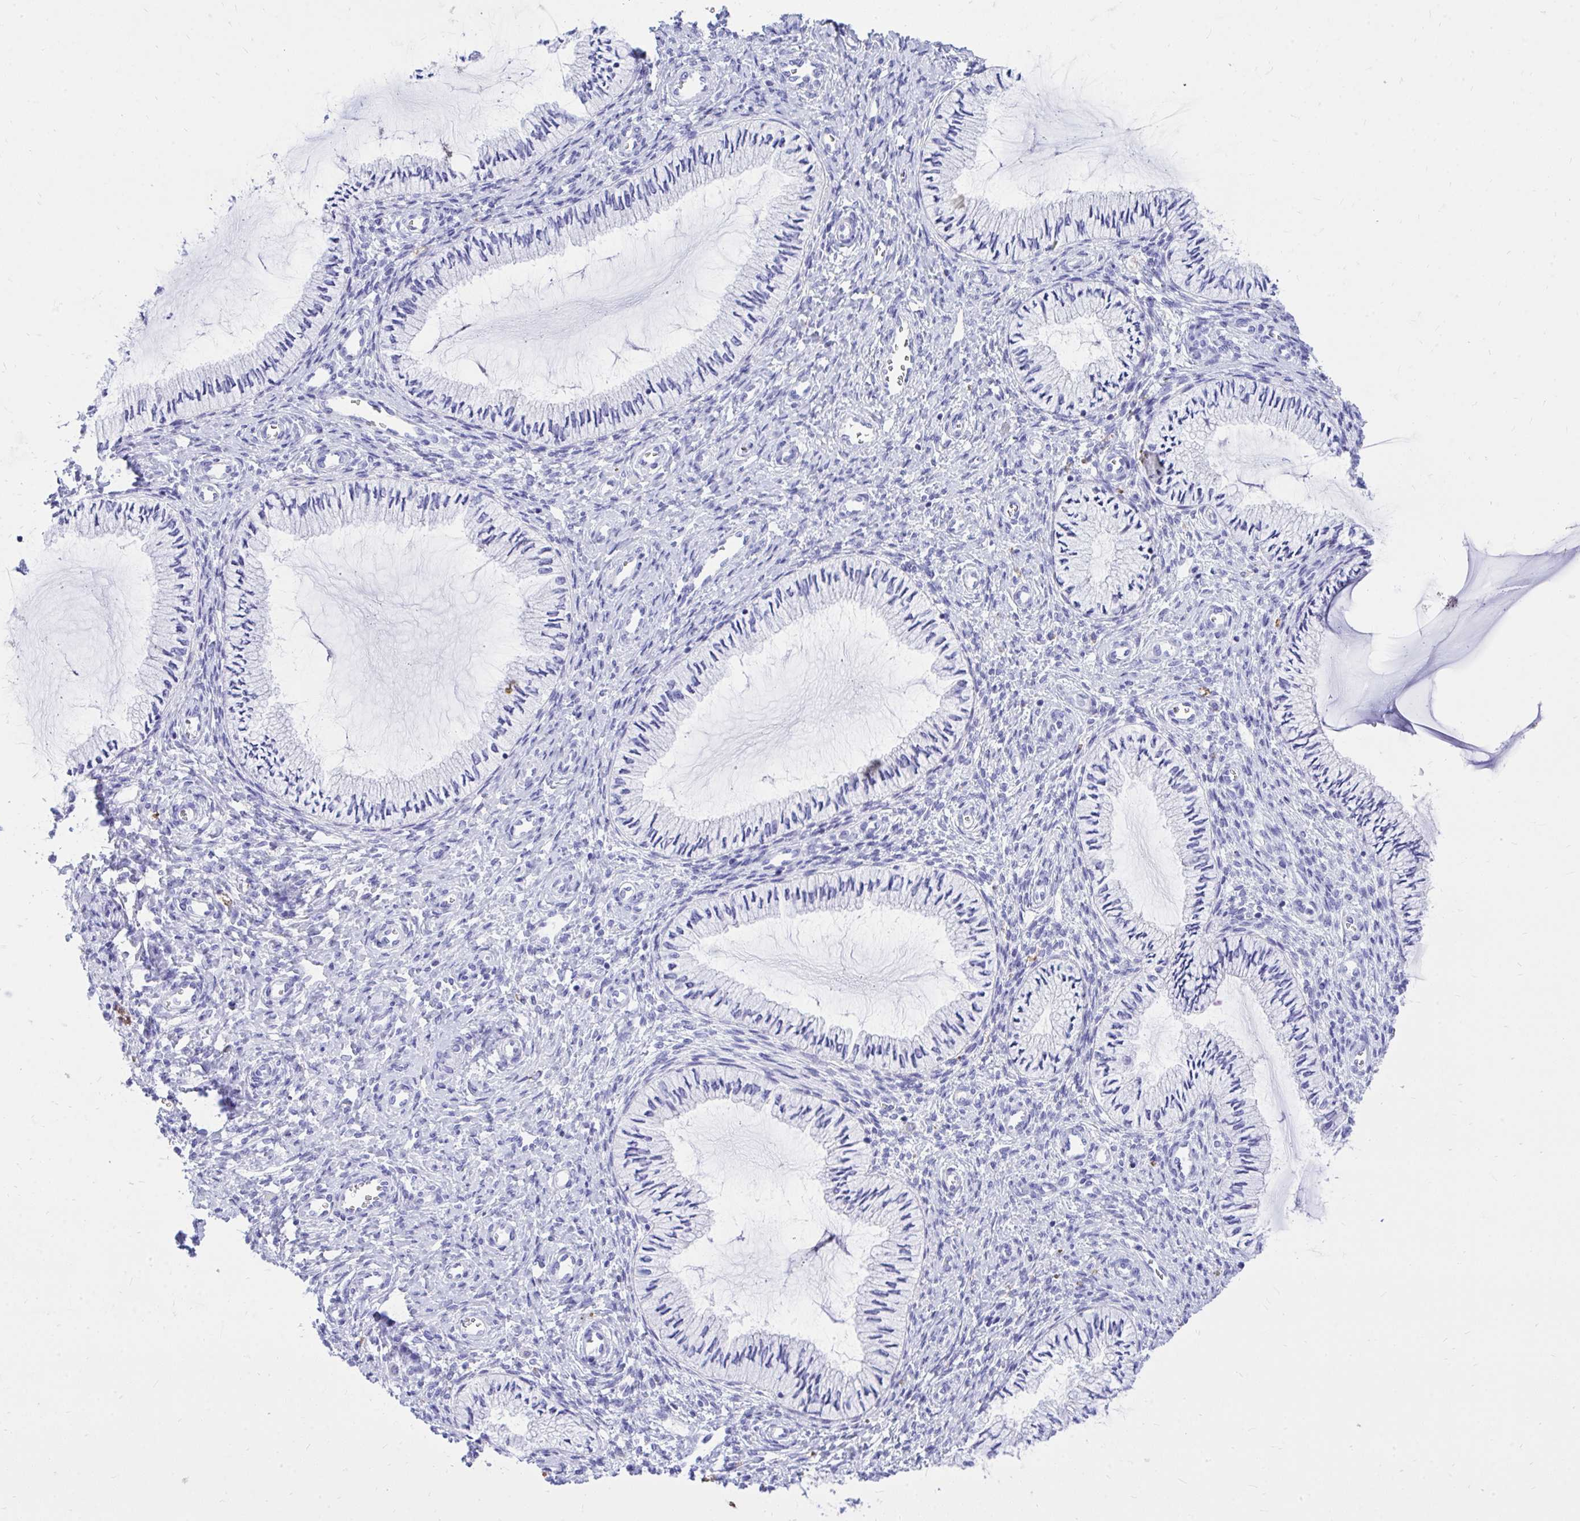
{"staining": {"intensity": "negative", "quantity": "none", "location": "none"}, "tissue": "cervix", "cell_type": "Glandular cells", "image_type": "normal", "snomed": [{"axis": "morphology", "description": "Normal tissue, NOS"}, {"axis": "topography", "description": "Cervix"}], "caption": "This is an immunohistochemistry (IHC) image of unremarkable cervix. There is no expression in glandular cells.", "gene": "MON1A", "patient": {"sex": "female", "age": 24}}